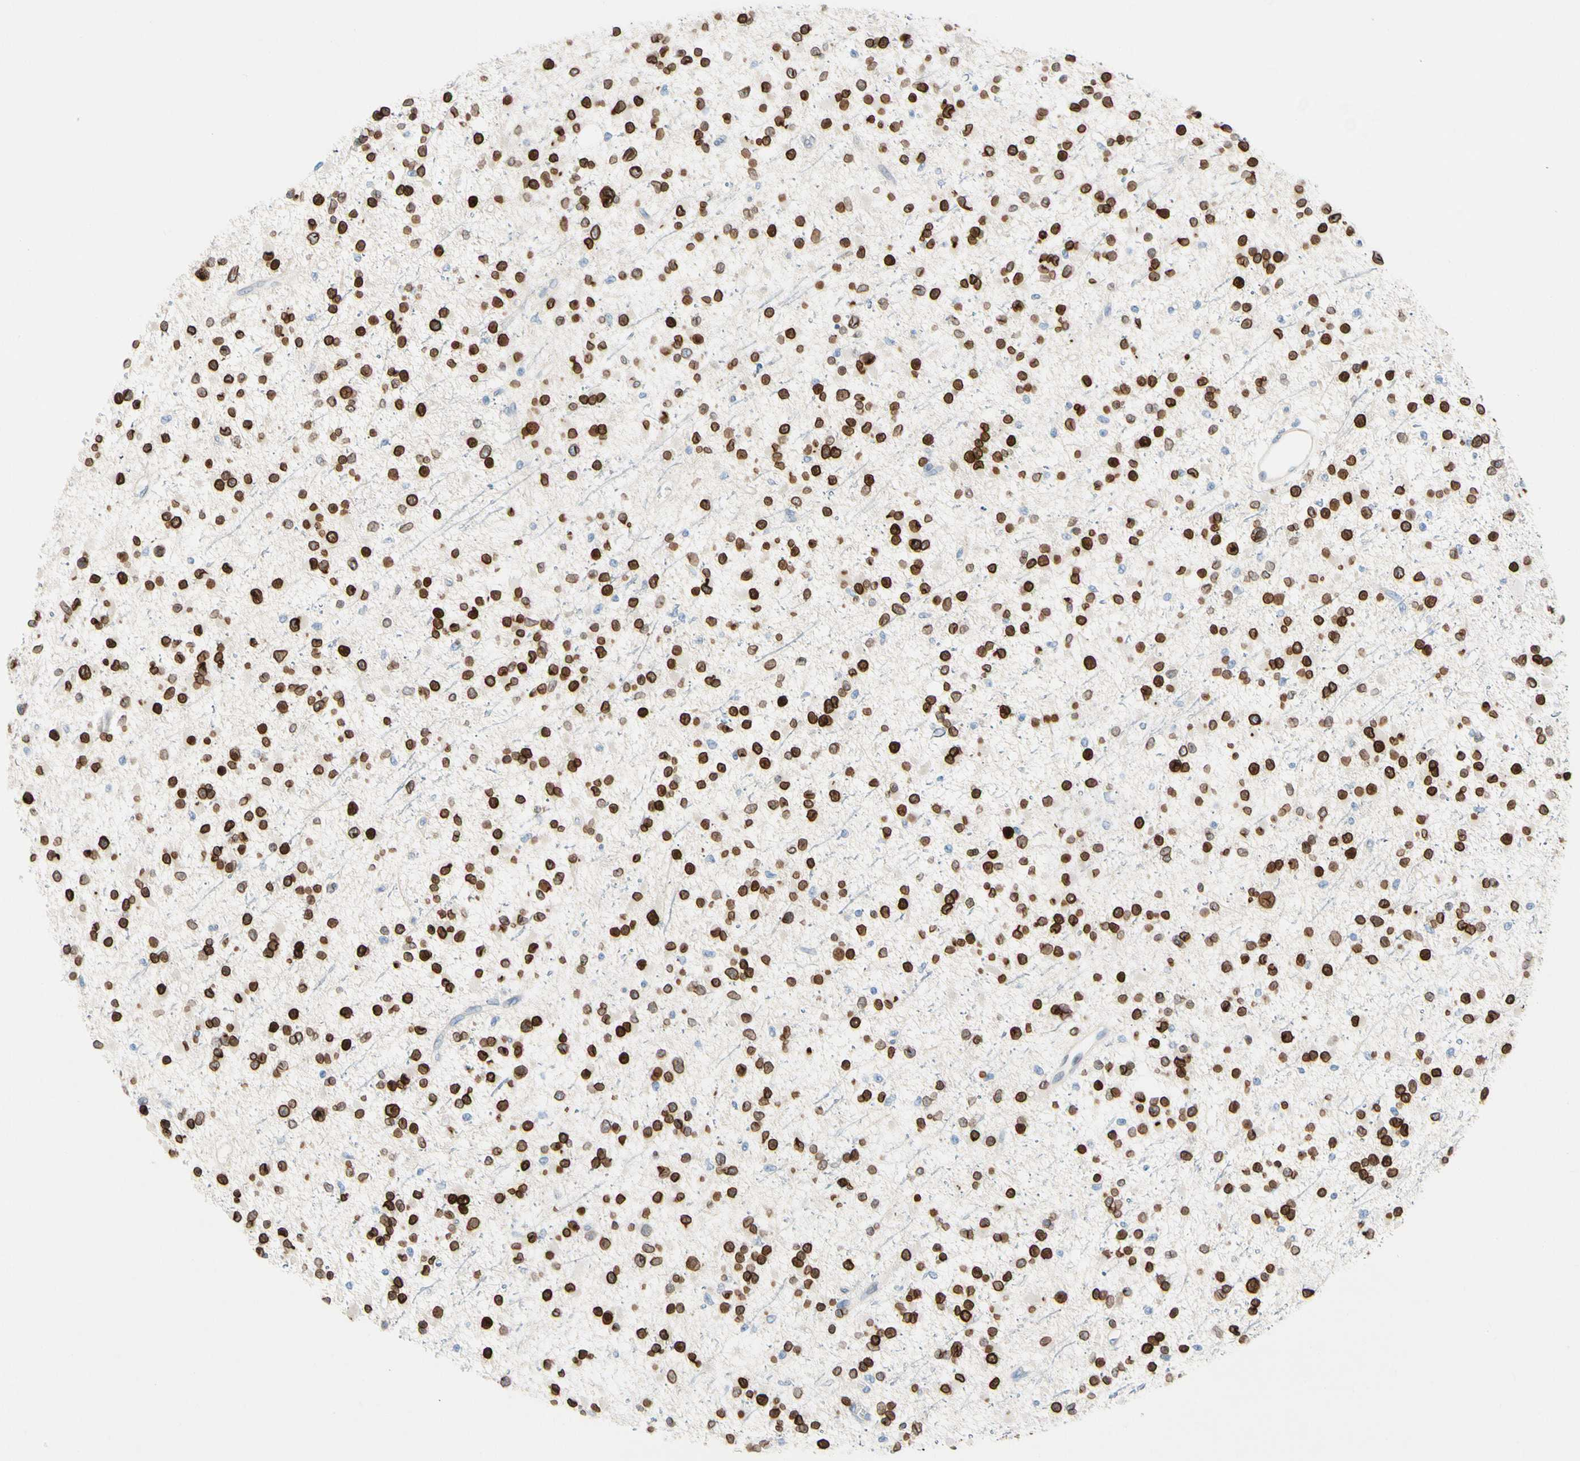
{"staining": {"intensity": "strong", "quantity": ">75%", "location": "cytoplasmic/membranous,nuclear"}, "tissue": "glioma", "cell_type": "Tumor cells", "image_type": "cancer", "snomed": [{"axis": "morphology", "description": "Glioma, malignant, Low grade"}, {"axis": "topography", "description": "Brain"}], "caption": "Immunohistochemical staining of low-grade glioma (malignant) reveals strong cytoplasmic/membranous and nuclear protein positivity in approximately >75% of tumor cells. The protein of interest is stained brown, and the nuclei are stained in blue (DAB IHC with brightfield microscopy, high magnification).", "gene": "ZNF132", "patient": {"sex": "female", "age": 22}}